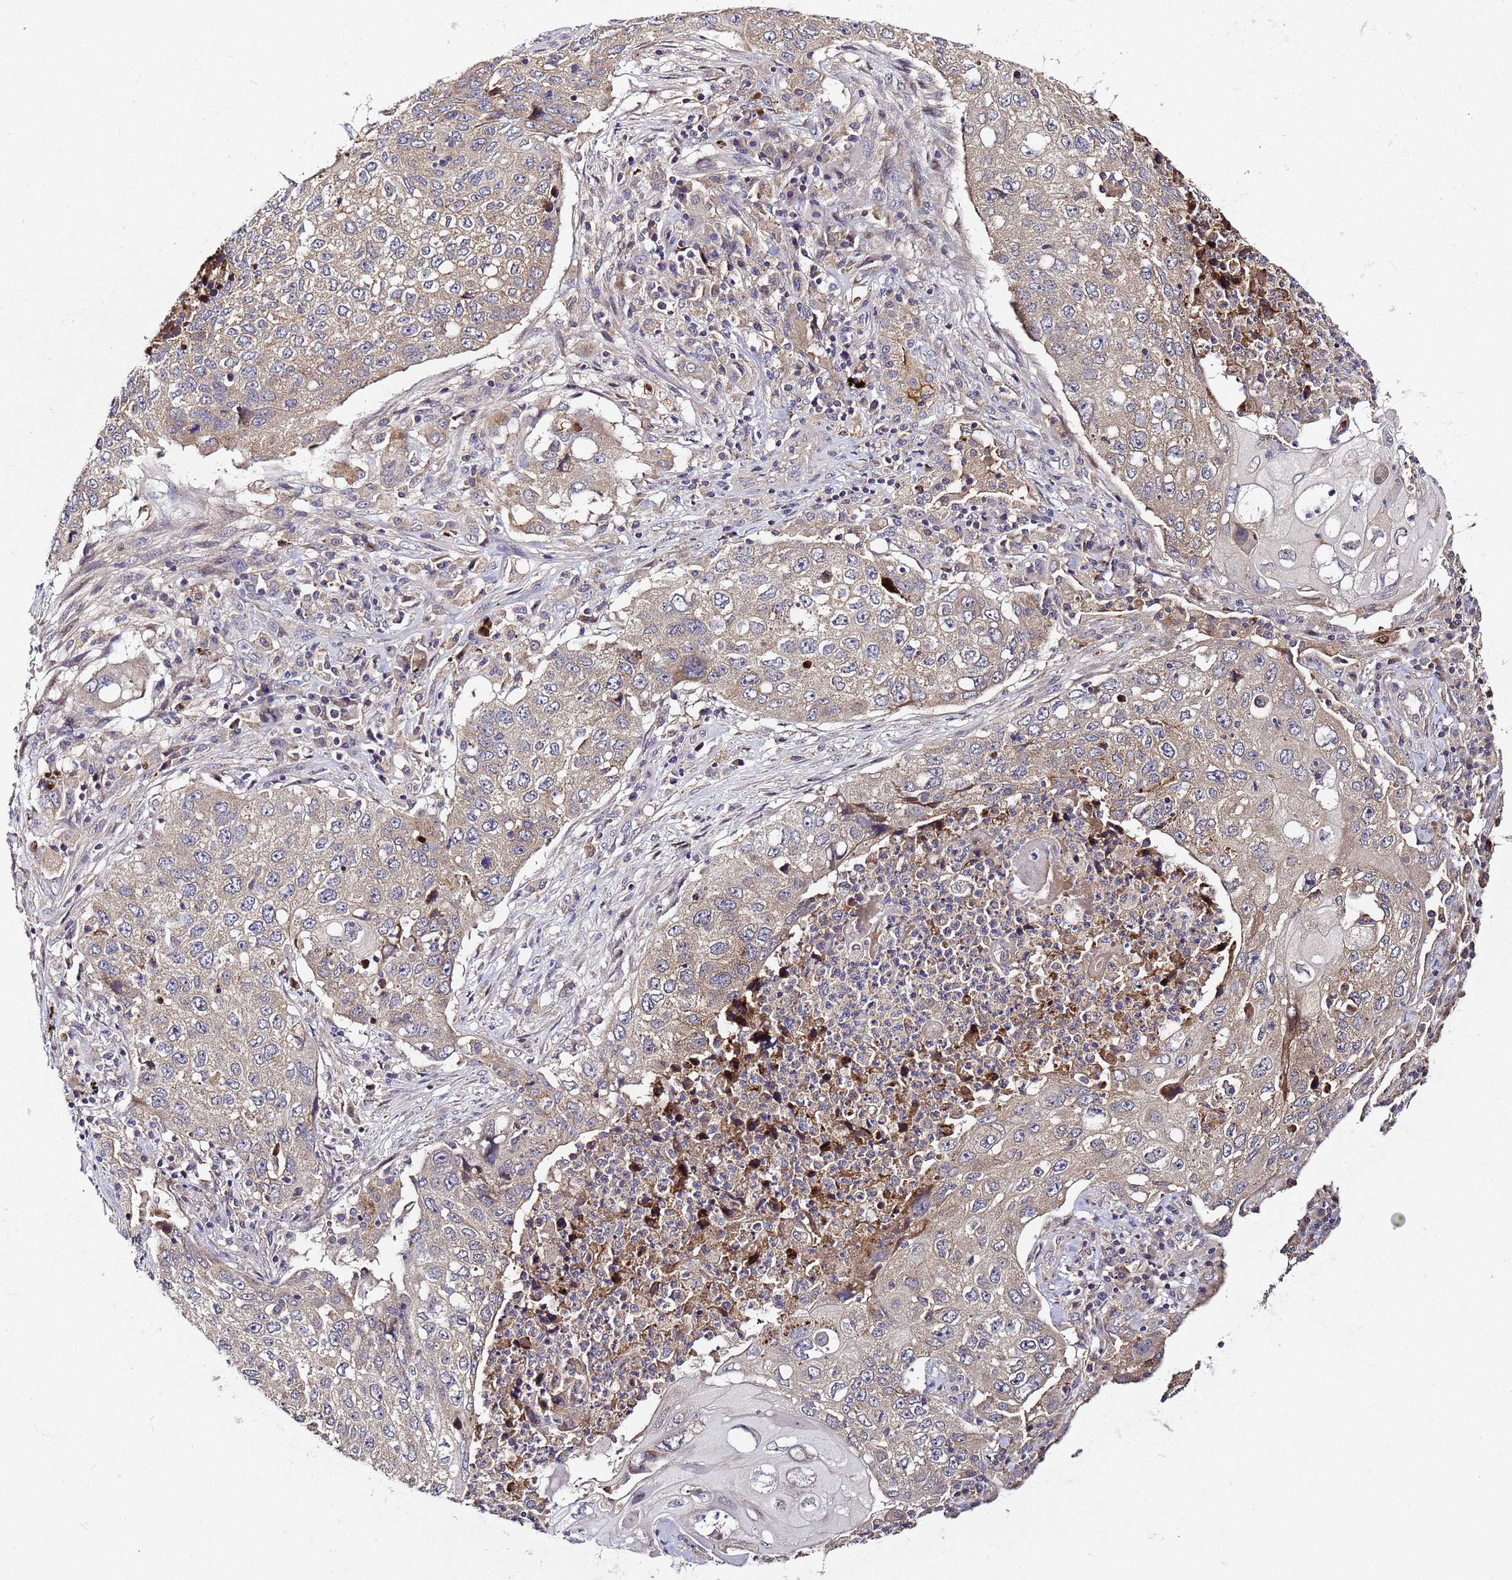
{"staining": {"intensity": "weak", "quantity": "25%-75%", "location": "cytoplasmic/membranous"}, "tissue": "lung cancer", "cell_type": "Tumor cells", "image_type": "cancer", "snomed": [{"axis": "morphology", "description": "Squamous cell carcinoma, NOS"}, {"axis": "topography", "description": "Lung"}], "caption": "Immunohistochemical staining of squamous cell carcinoma (lung) shows low levels of weak cytoplasmic/membranous positivity in about 25%-75% of tumor cells. The protein is stained brown, and the nuclei are stained in blue (DAB IHC with brightfield microscopy, high magnification).", "gene": "PLXDC2", "patient": {"sex": "female", "age": 63}}